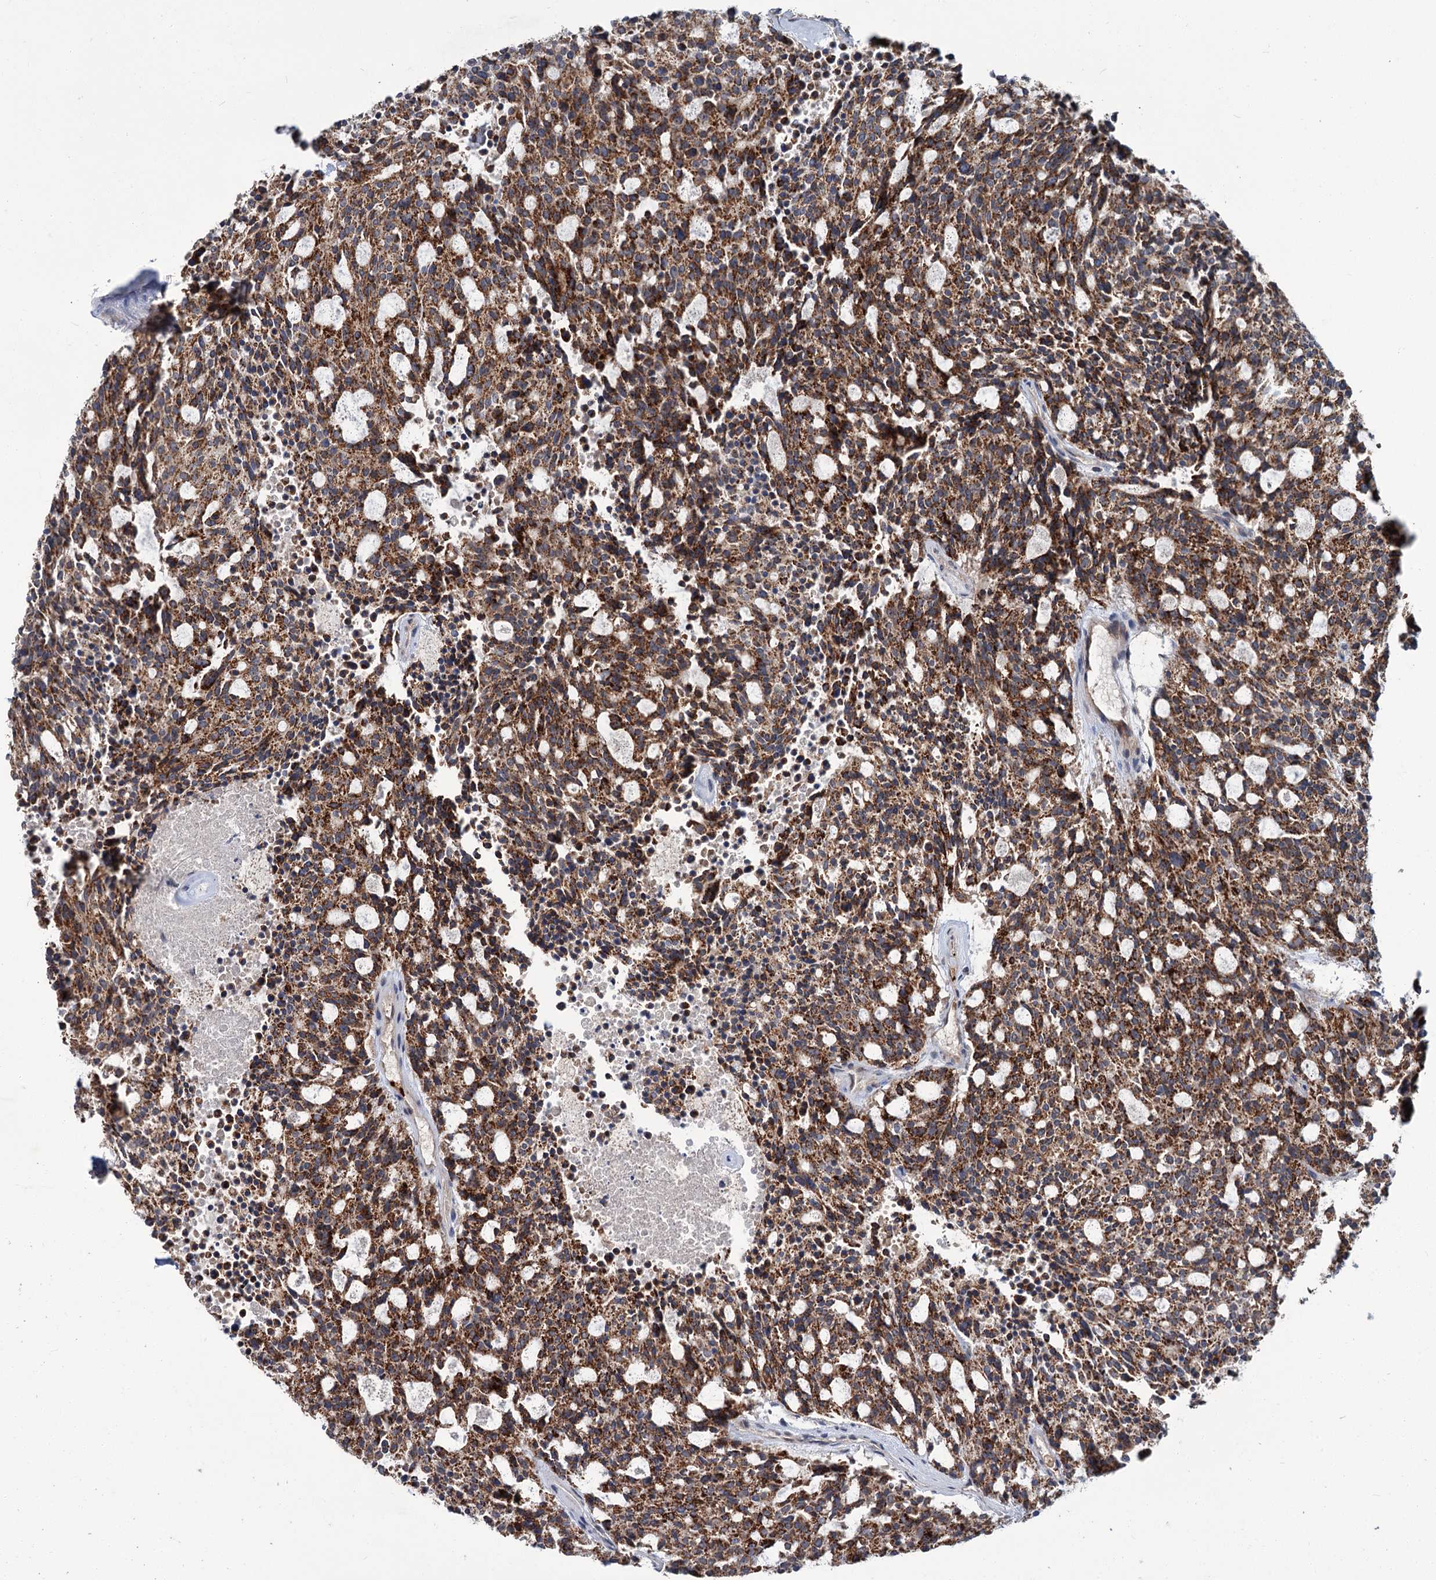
{"staining": {"intensity": "moderate", "quantity": ">75%", "location": "cytoplasmic/membranous"}, "tissue": "carcinoid", "cell_type": "Tumor cells", "image_type": "cancer", "snomed": [{"axis": "morphology", "description": "Carcinoid, malignant, NOS"}, {"axis": "topography", "description": "Pancreas"}], "caption": "Immunohistochemical staining of human carcinoid displays medium levels of moderate cytoplasmic/membranous staining in approximately >75% of tumor cells.", "gene": "DYNC2H1", "patient": {"sex": "female", "age": 54}}